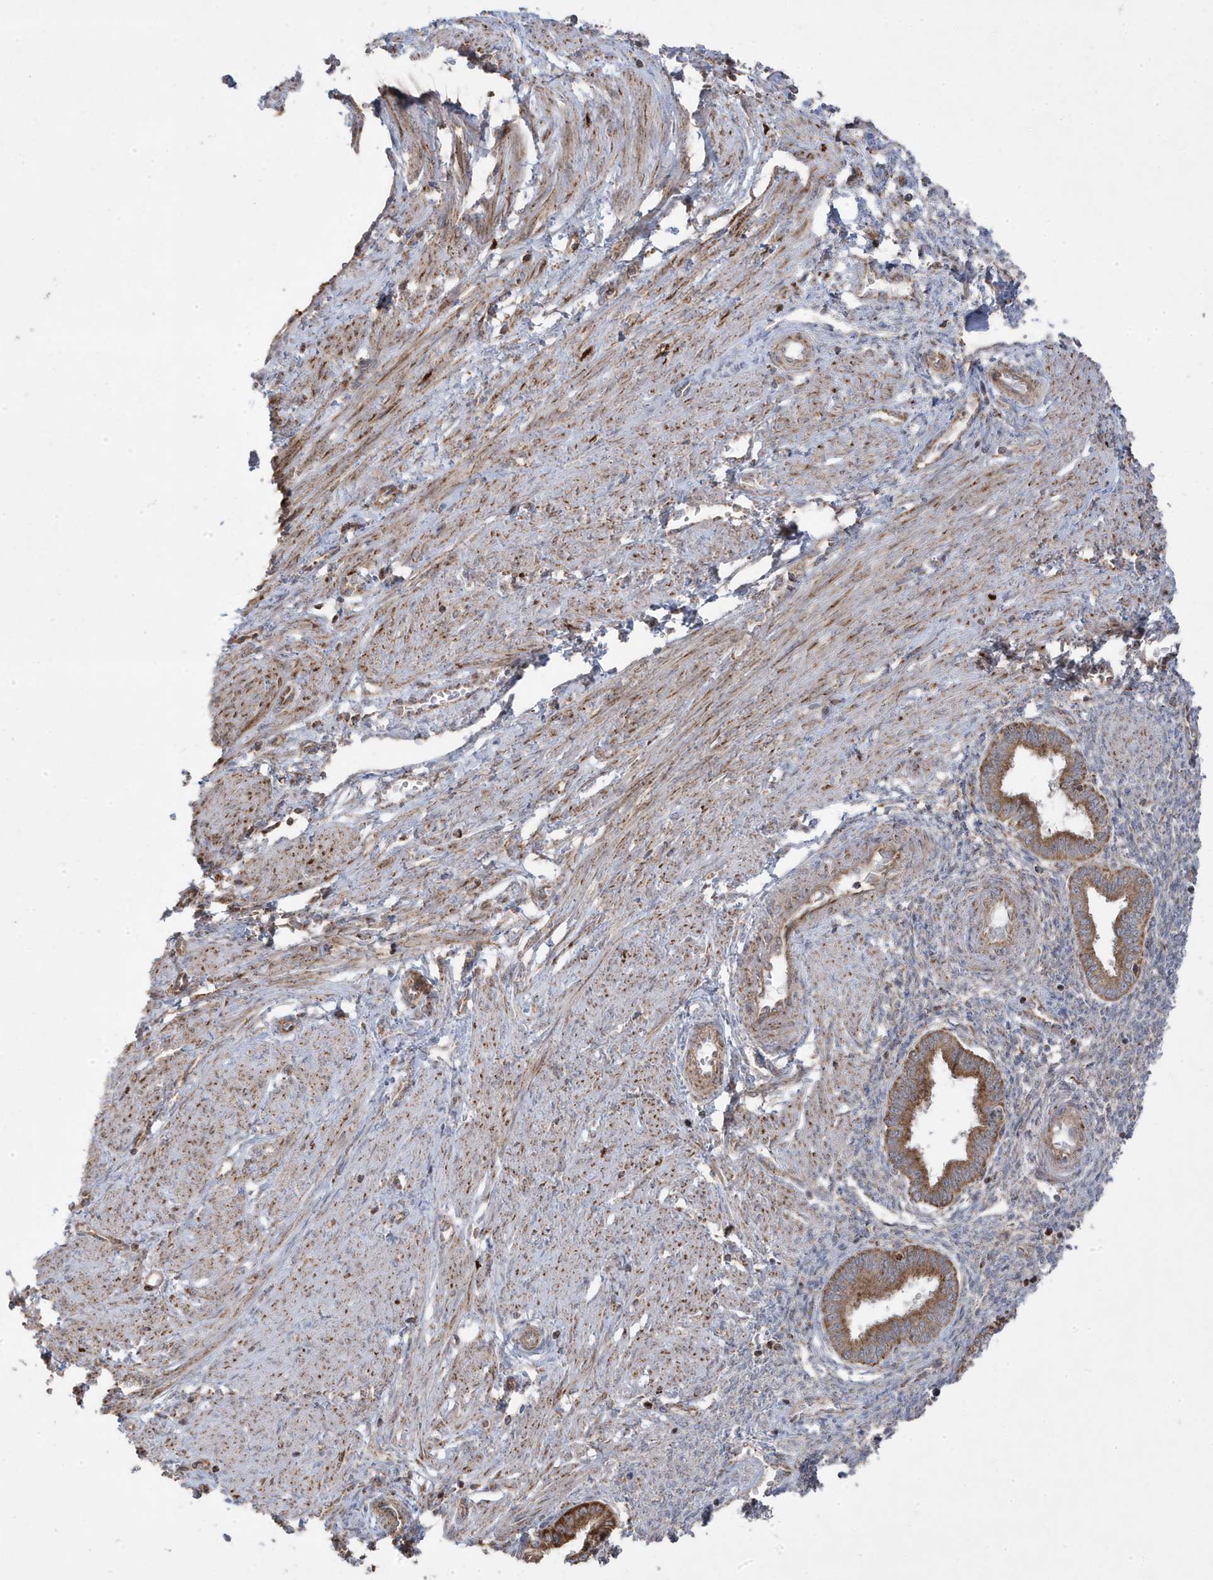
{"staining": {"intensity": "weak", "quantity": "25%-75%", "location": "cytoplasmic/membranous"}, "tissue": "endometrium", "cell_type": "Cells in endometrial stroma", "image_type": "normal", "snomed": [{"axis": "morphology", "description": "Normal tissue, NOS"}, {"axis": "topography", "description": "Endometrium"}], "caption": "Benign endometrium reveals weak cytoplasmic/membranous staining in approximately 25%-75% of cells in endometrial stroma.", "gene": "CLUAP1", "patient": {"sex": "female", "age": 33}}